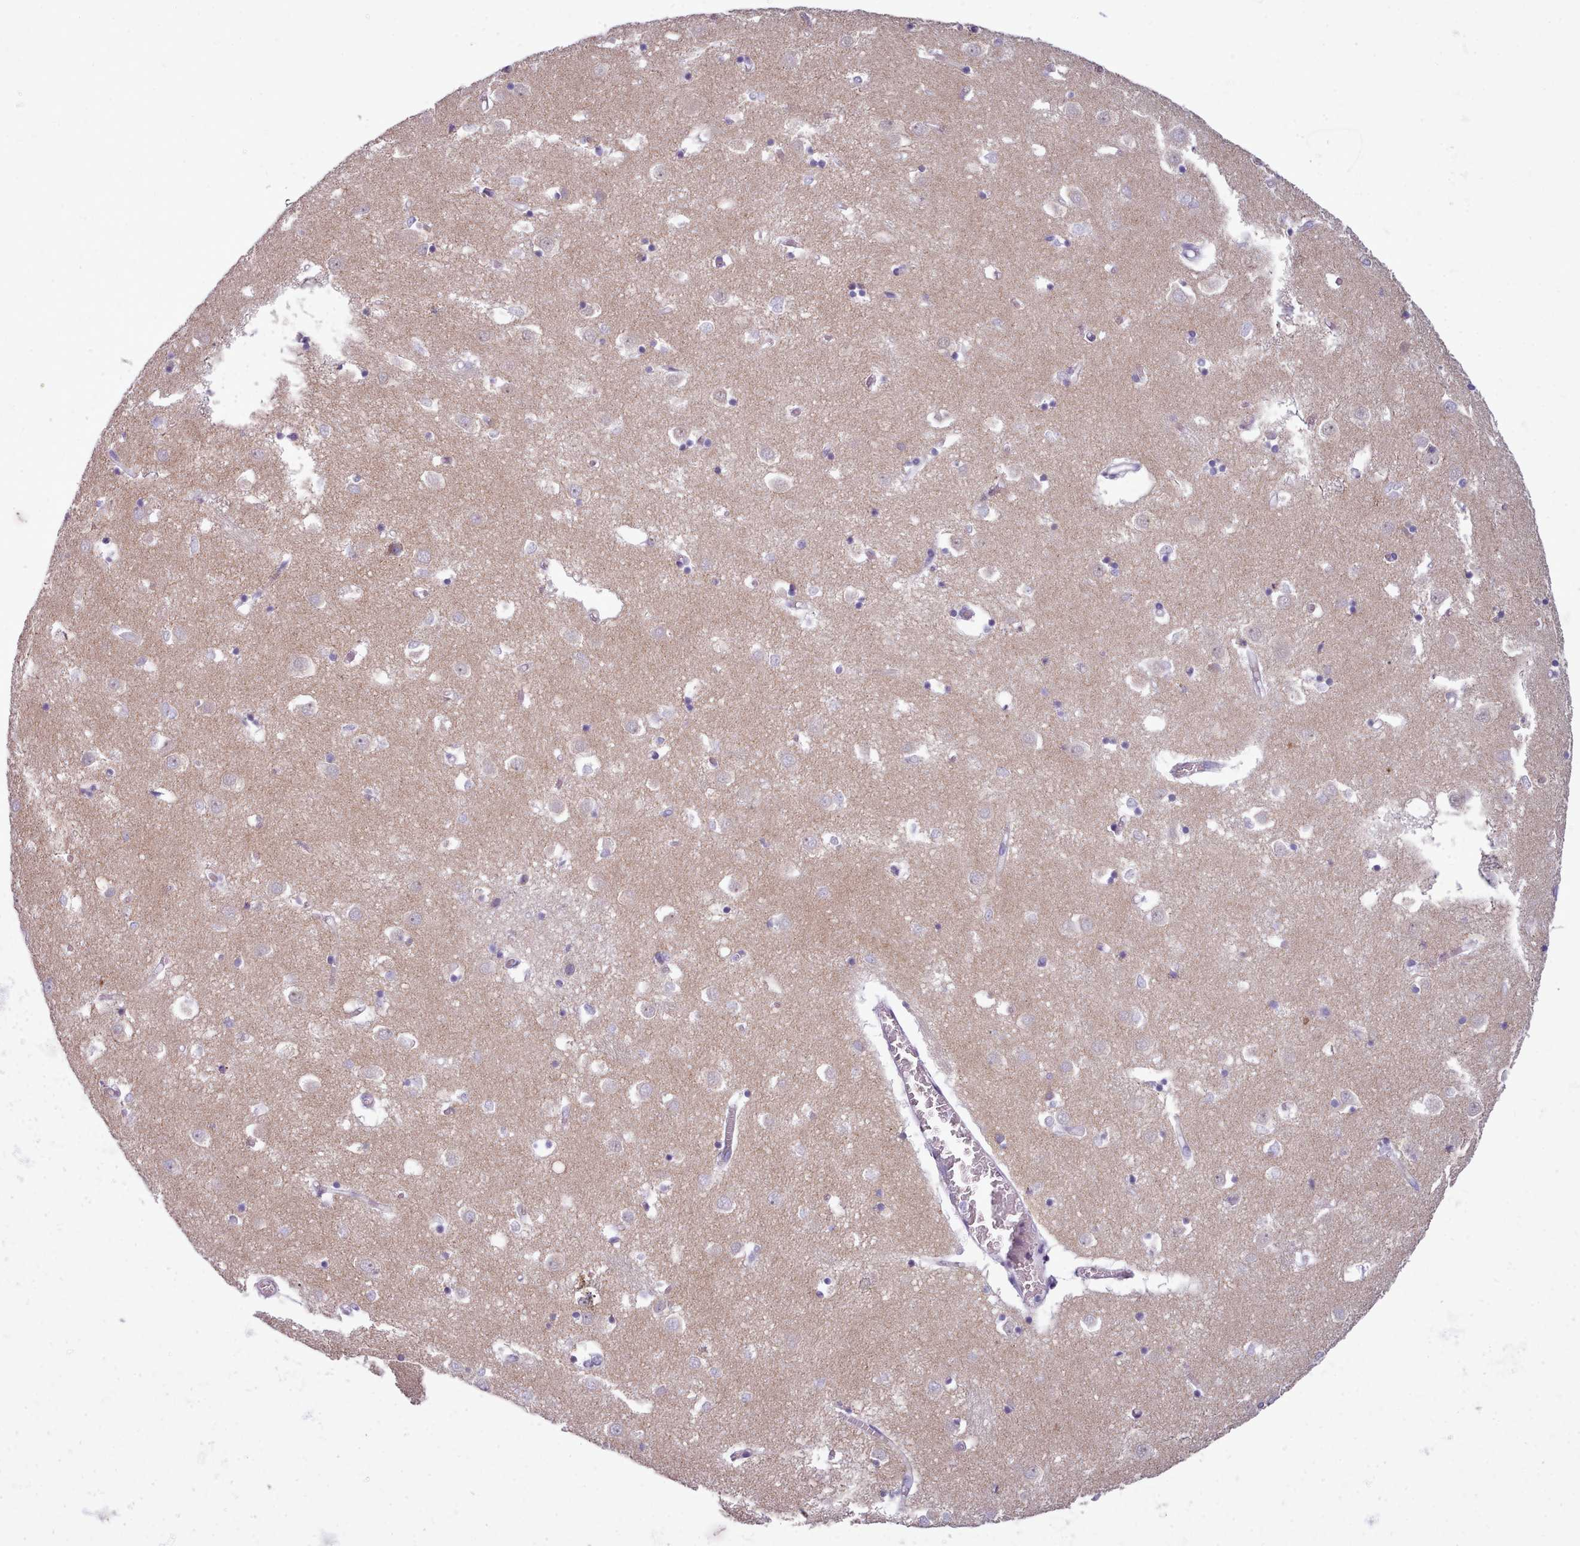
{"staining": {"intensity": "weak", "quantity": "<25%", "location": "cytoplasmic/membranous"}, "tissue": "caudate", "cell_type": "Glial cells", "image_type": "normal", "snomed": [{"axis": "morphology", "description": "Normal tissue, NOS"}, {"axis": "topography", "description": "Lateral ventricle wall"}], "caption": "IHC of benign human caudate displays no positivity in glial cells. (DAB immunohistochemistry with hematoxylin counter stain).", "gene": "MYRFL", "patient": {"sex": "male", "age": 70}}